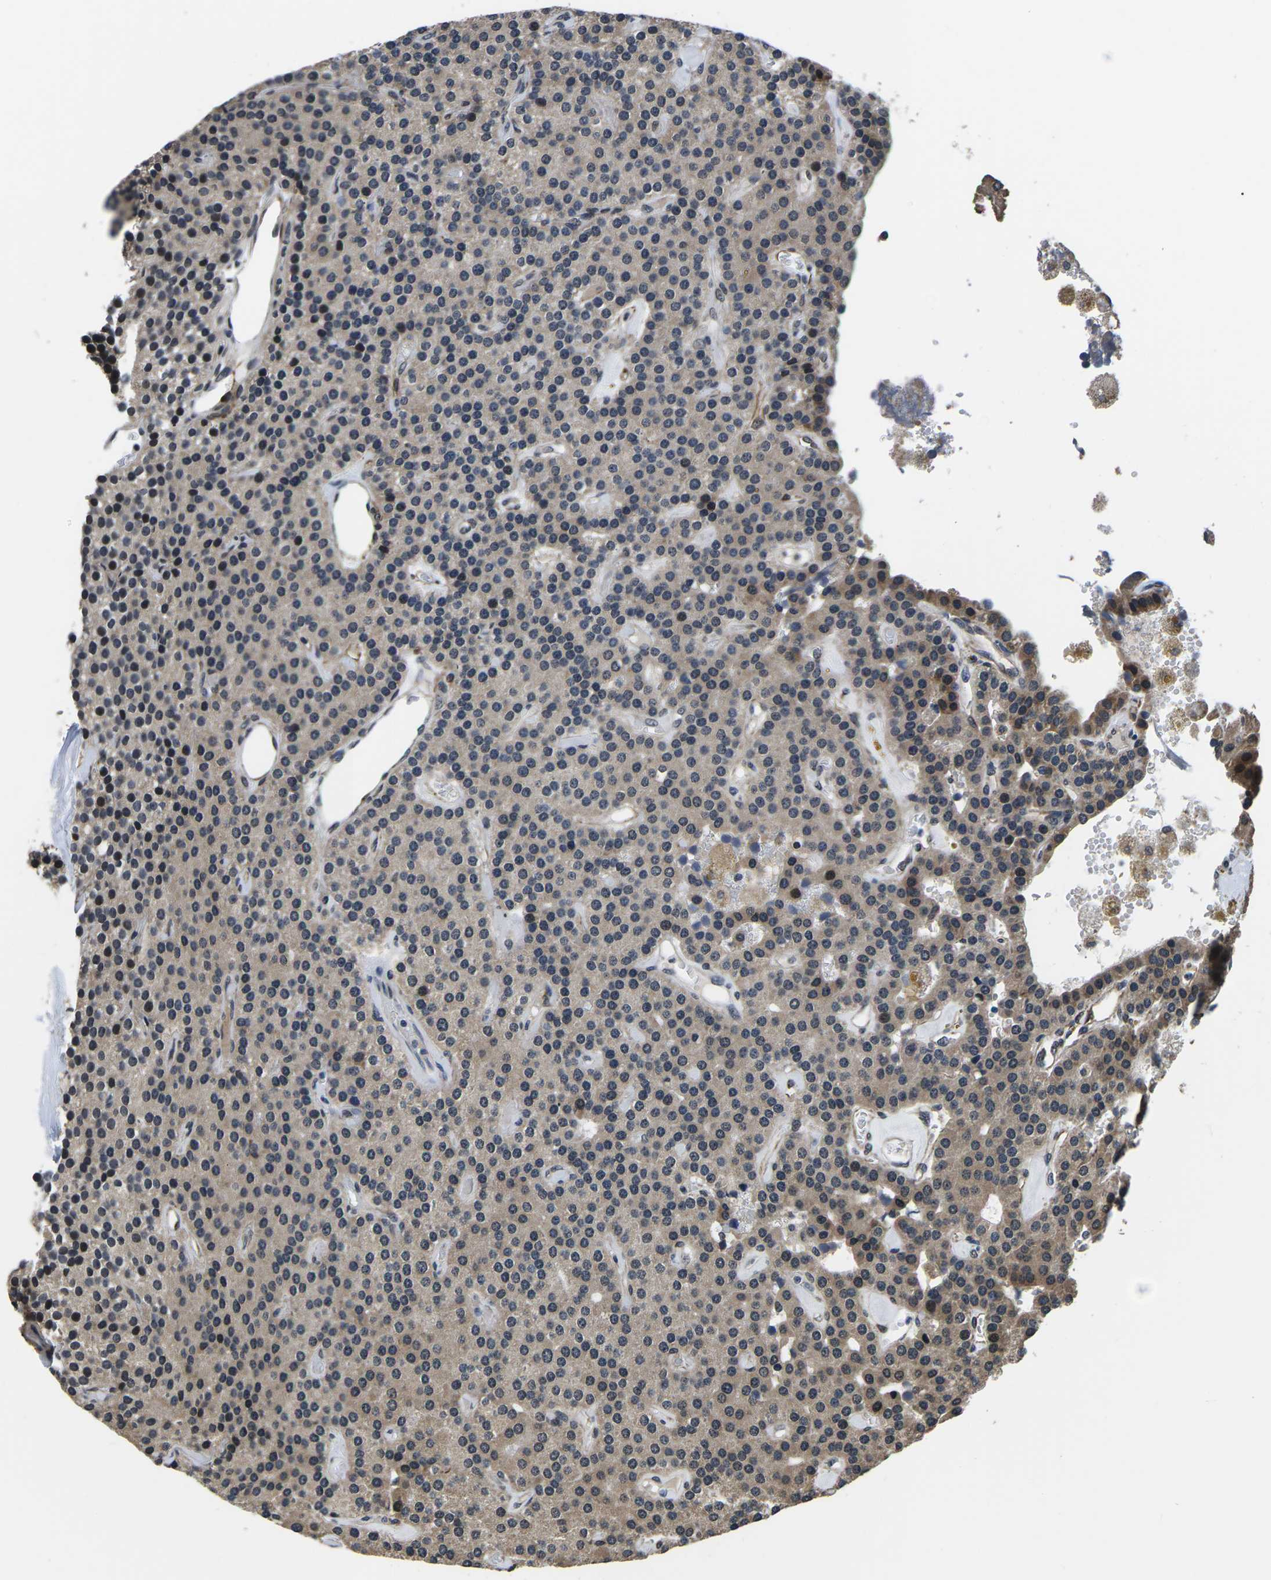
{"staining": {"intensity": "weak", "quantity": ">75%", "location": "cytoplasmic/membranous"}, "tissue": "parathyroid gland", "cell_type": "Glandular cells", "image_type": "normal", "snomed": [{"axis": "morphology", "description": "Normal tissue, NOS"}, {"axis": "morphology", "description": "Adenoma, NOS"}, {"axis": "topography", "description": "Parathyroid gland"}], "caption": "Immunohistochemical staining of benign parathyroid gland reveals weak cytoplasmic/membranous protein staining in approximately >75% of glandular cells. The staining was performed using DAB (3,3'-diaminobenzidine), with brown indicating positive protein expression. Nuclei are stained blue with hematoxylin.", "gene": "CCNE1", "patient": {"sex": "female", "age": 86}}